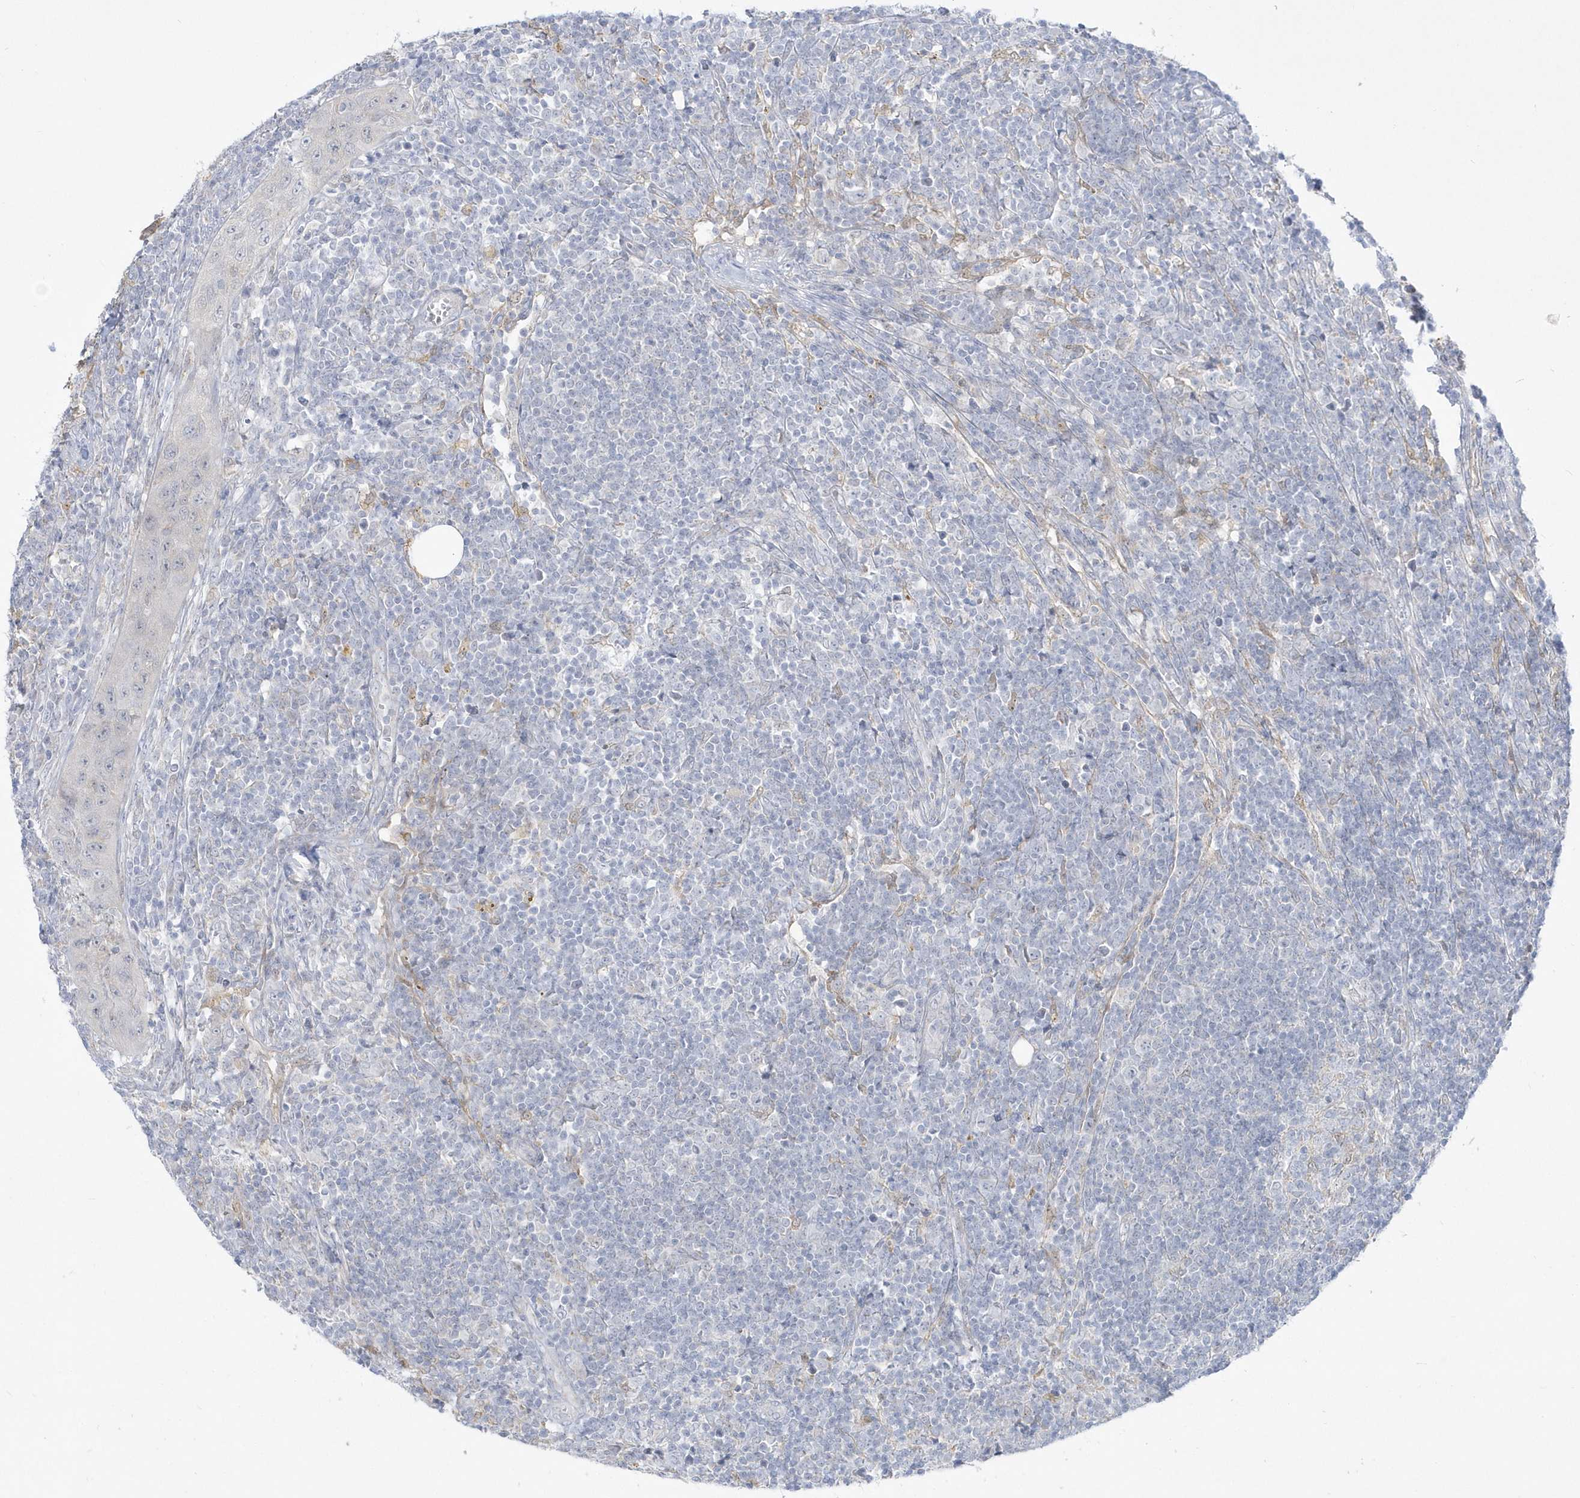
{"staining": {"intensity": "negative", "quantity": "none", "location": "none"}, "tissue": "lymph node", "cell_type": "Germinal center cells", "image_type": "normal", "snomed": [{"axis": "morphology", "description": "Normal tissue, NOS"}, {"axis": "morphology", "description": "Squamous cell carcinoma, metastatic, NOS"}, {"axis": "topography", "description": "Lymph node"}], "caption": "This is an immunohistochemistry image of benign lymph node. There is no staining in germinal center cells.", "gene": "PCBD1", "patient": {"sex": "male", "age": 73}}